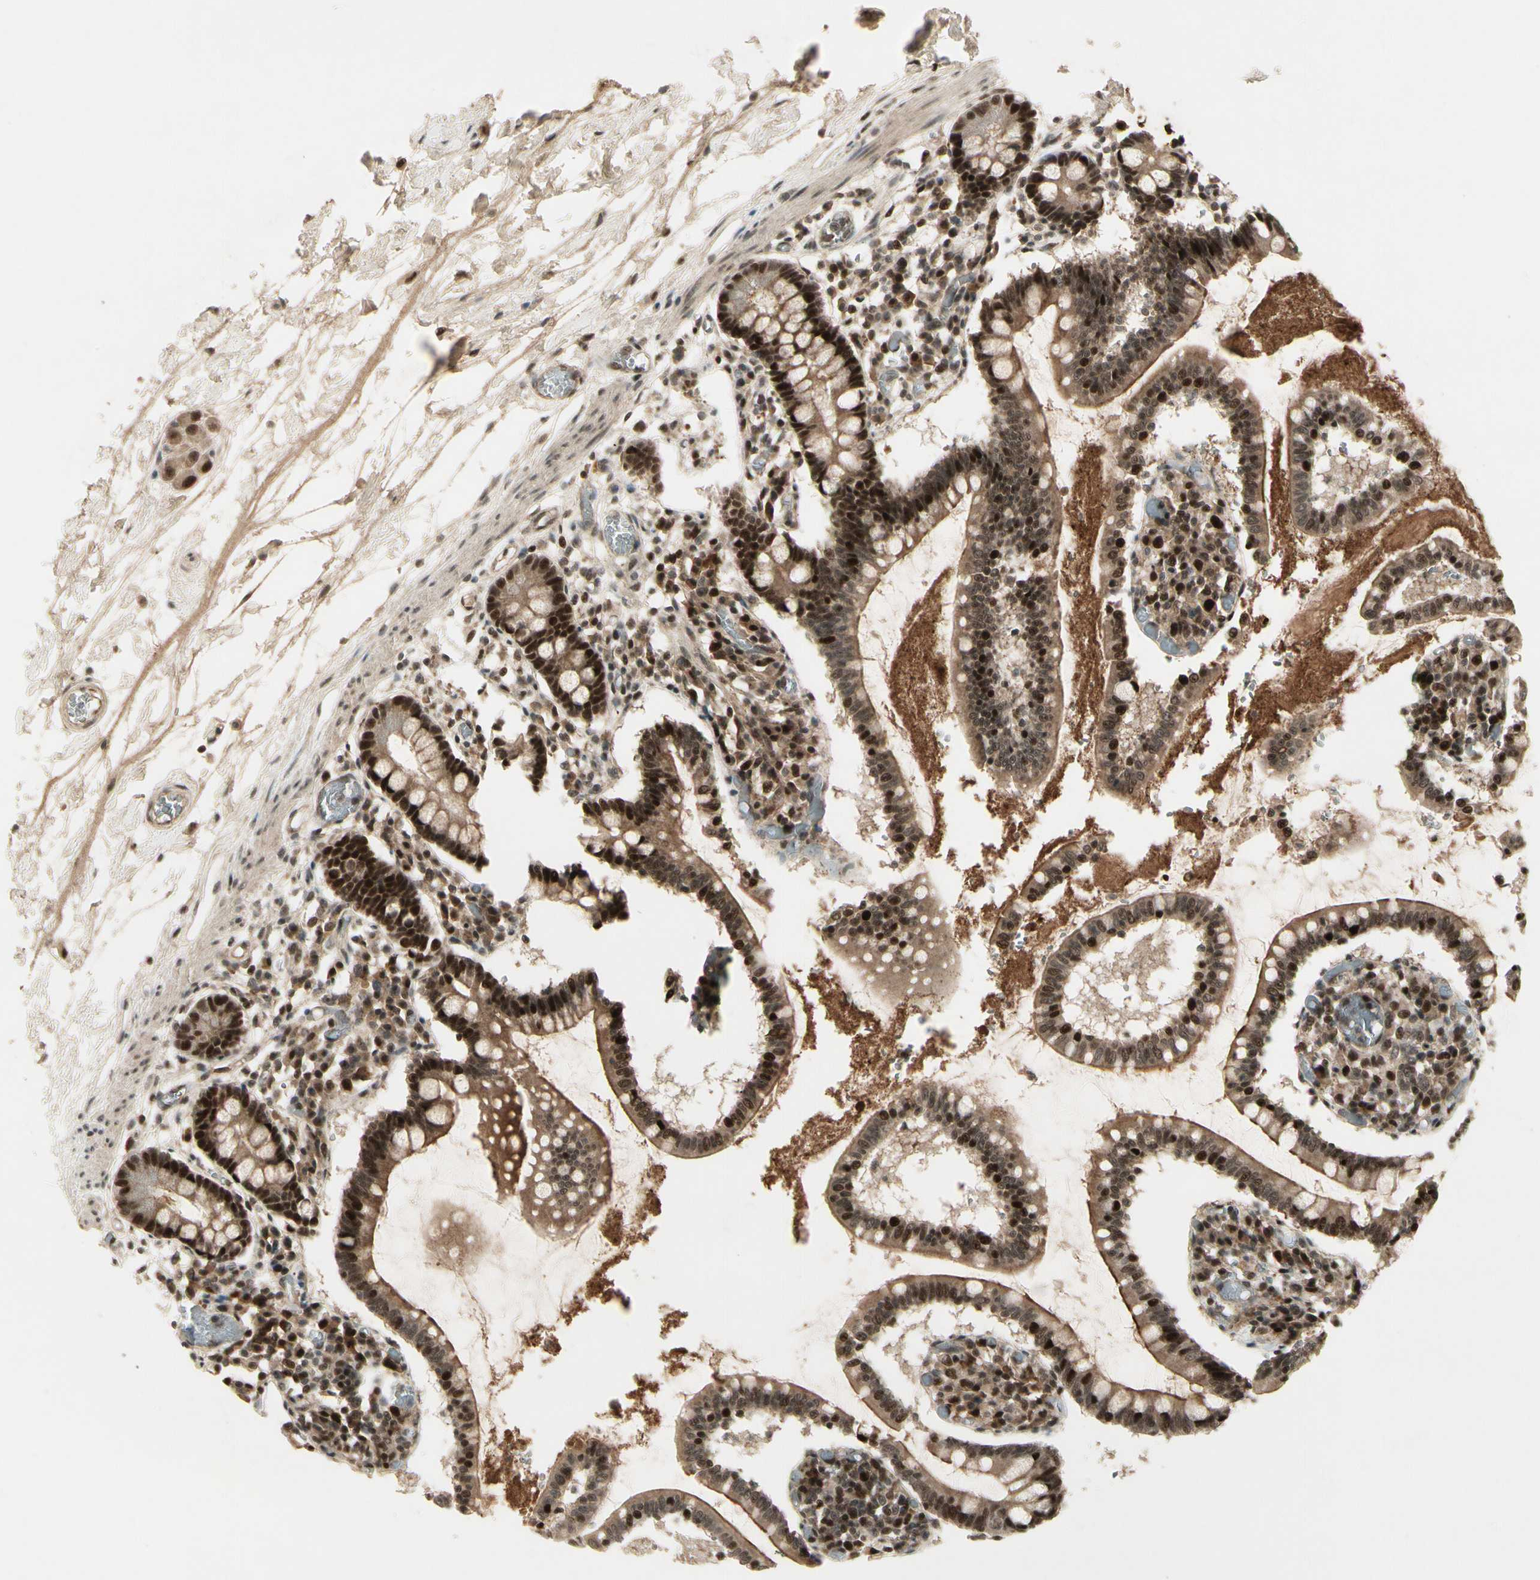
{"staining": {"intensity": "moderate", "quantity": ">75%", "location": "cytoplasmic/membranous,nuclear"}, "tissue": "small intestine", "cell_type": "Glandular cells", "image_type": "normal", "snomed": [{"axis": "morphology", "description": "Normal tissue, NOS"}, {"axis": "topography", "description": "Small intestine"}], "caption": "The immunohistochemical stain highlights moderate cytoplasmic/membranous,nuclear expression in glandular cells of unremarkable small intestine.", "gene": "CDK11A", "patient": {"sex": "female", "age": 61}}